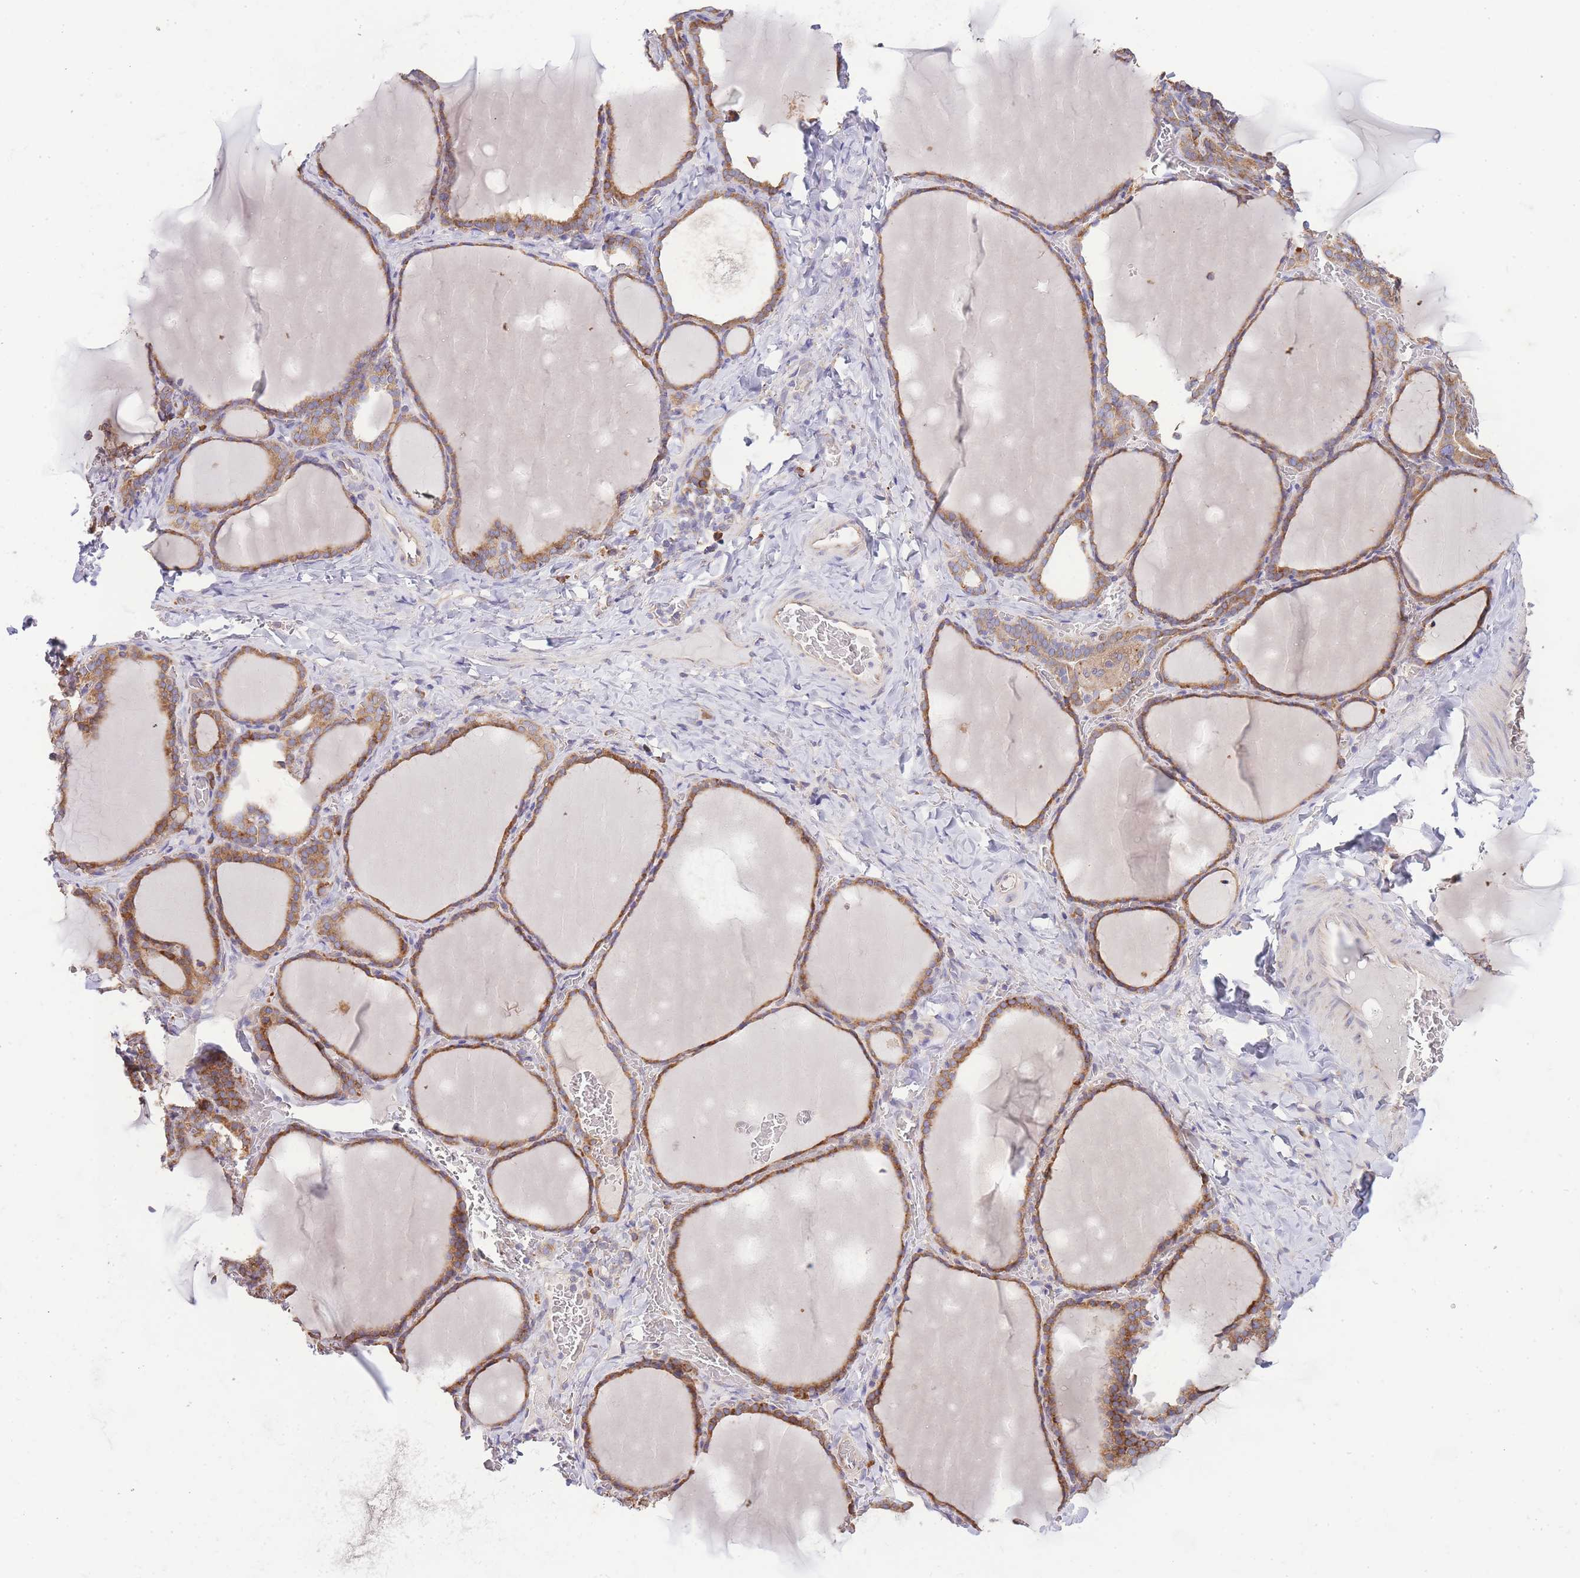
{"staining": {"intensity": "strong", "quantity": ">75%", "location": "cytoplasmic/membranous"}, "tissue": "thyroid gland", "cell_type": "Glandular cells", "image_type": "normal", "snomed": [{"axis": "morphology", "description": "Normal tissue, NOS"}, {"axis": "topography", "description": "Thyroid gland"}], "caption": "Immunohistochemistry (IHC) photomicrograph of normal thyroid gland stained for a protein (brown), which demonstrates high levels of strong cytoplasmic/membranous positivity in about >75% of glandular cells.", "gene": "BEX1", "patient": {"sex": "female", "age": 39}}